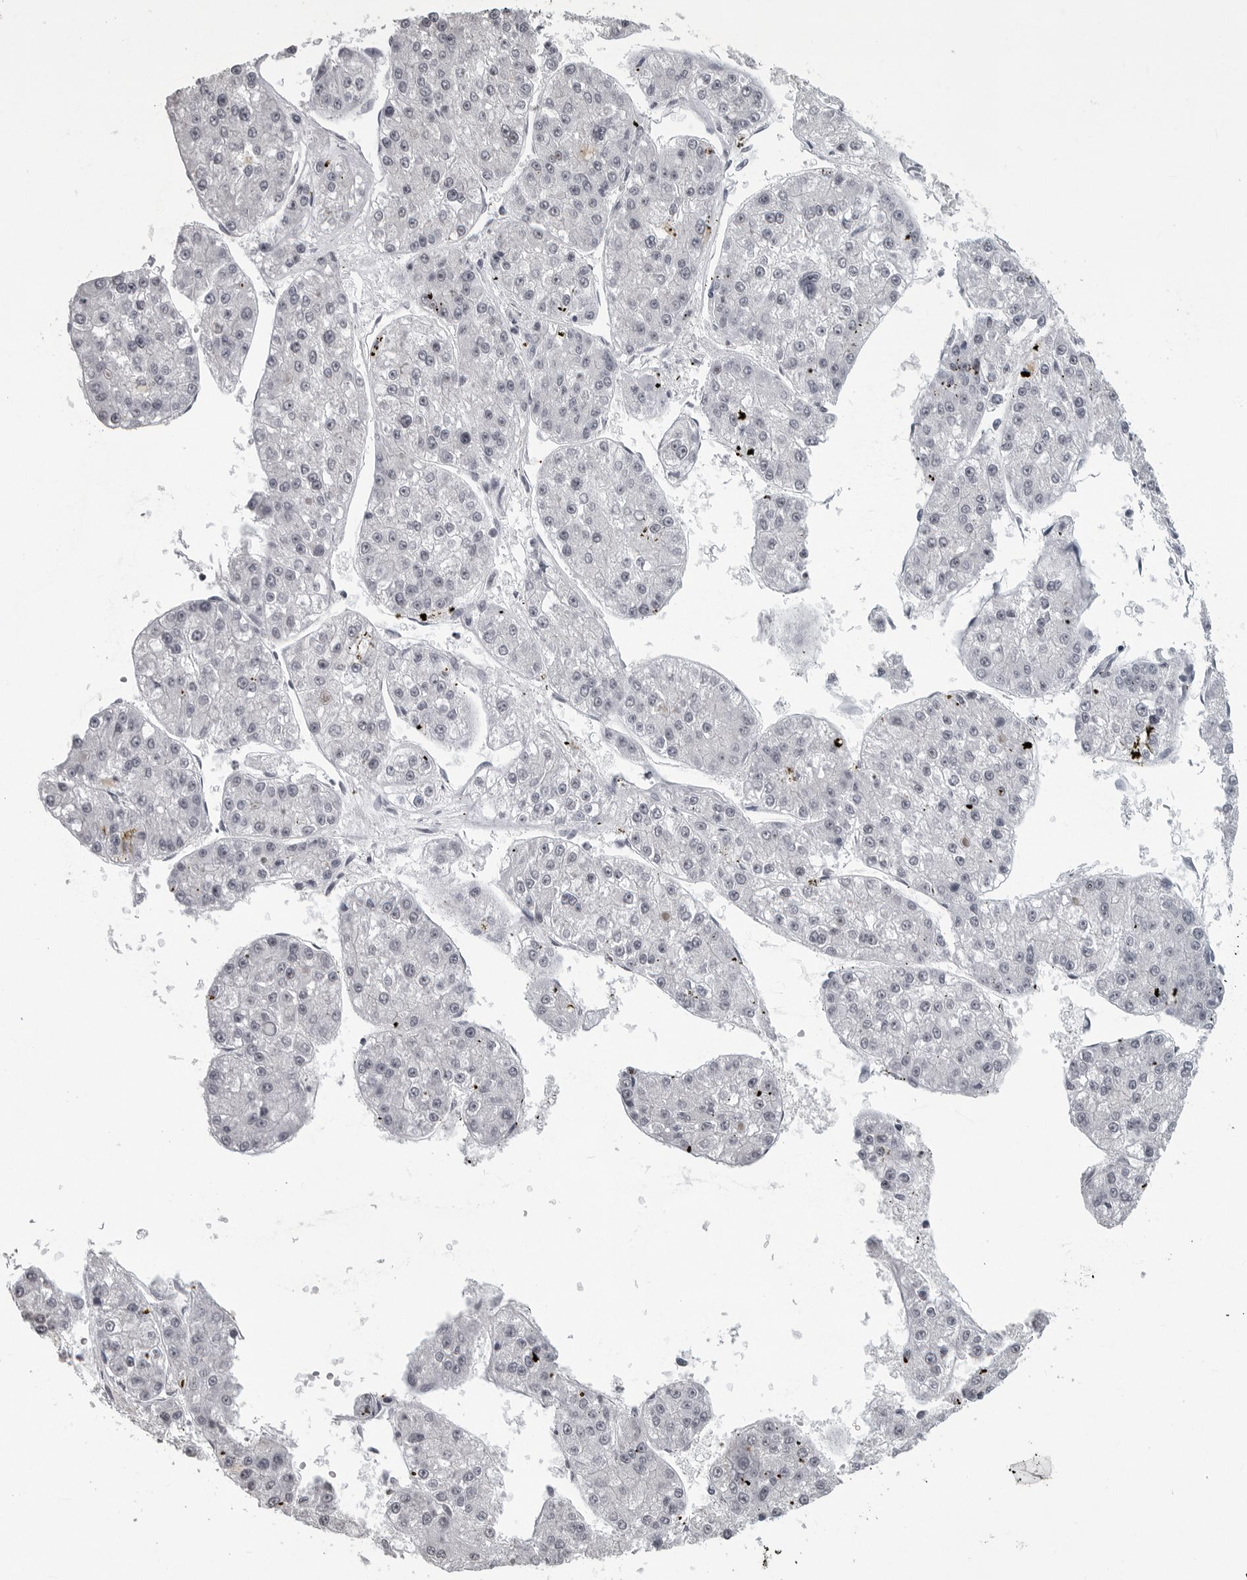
{"staining": {"intensity": "negative", "quantity": "none", "location": "none"}, "tissue": "liver cancer", "cell_type": "Tumor cells", "image_type": "cancer", "snomed": [{"axis": "morphology", "description": "Carcinoma, Hepatocellular, NOS"}, {"axis": "topography", "description": "Liver"}], "caption": "Liver hepatocellular carcinoma was stained to show a protein in brown. There is no significant staining in tumor cells.", "gene": "DDX54", "patient": {"sex": "female", "age": 73}}